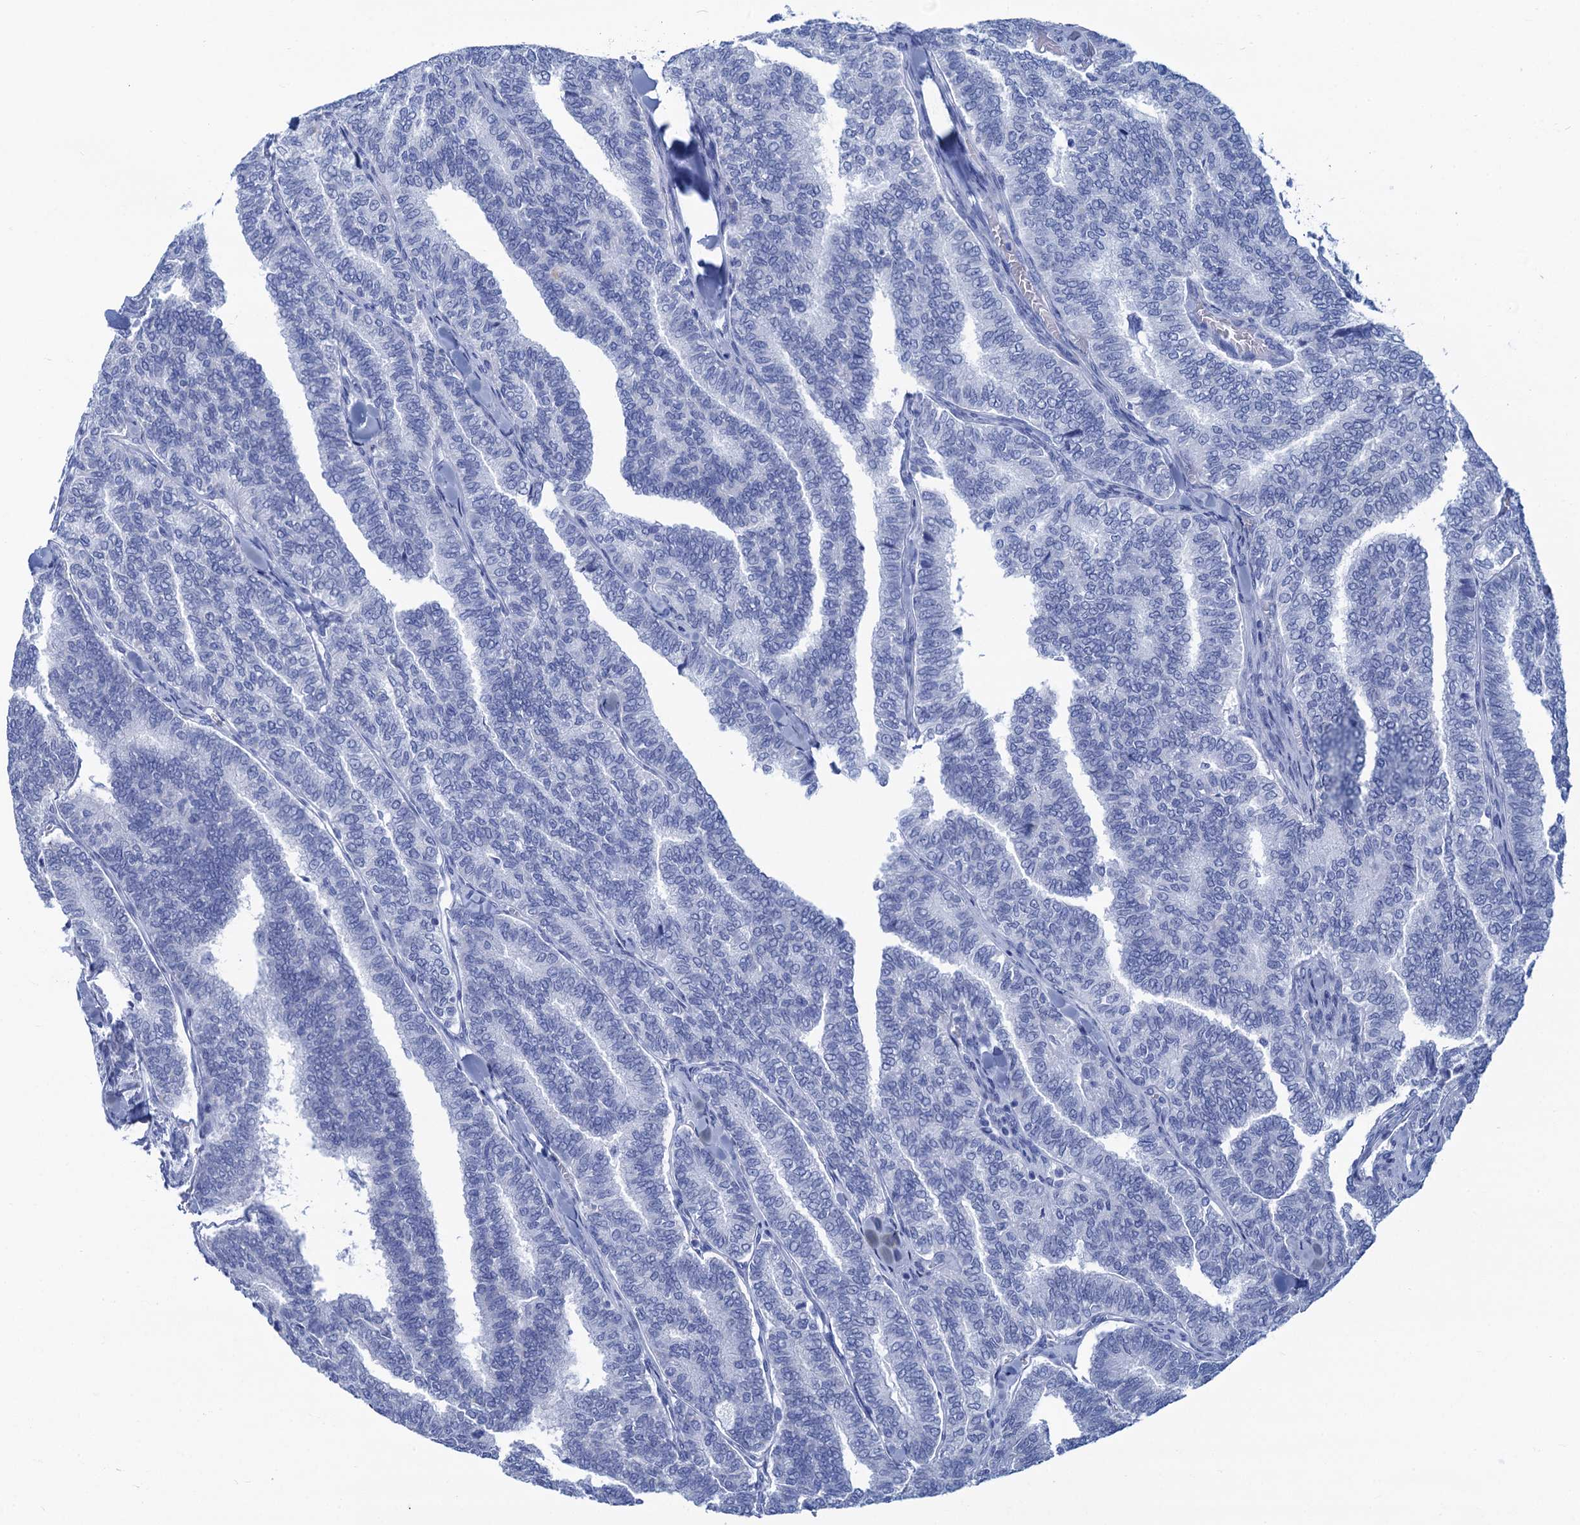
{"staining": {"intensity": "negative", "quantity": "none", "location": "none"}, "tissue": "thyroid cancer", "cell_type": "Tumor cells", "image_type": "cancer", "snomed": [{"axis": "morphology", "description": "Papillary adenocarcinoma, NOS"}, {"axis": "topography", "description": "Thyroid gland"}], "caption": "A histopathology image of human thyroid cancer (papillary adenocarcinoma) is negative for staining in tumor cells.", "gene": "CABYR", "patient": {"sex": "female", "age": 35}}